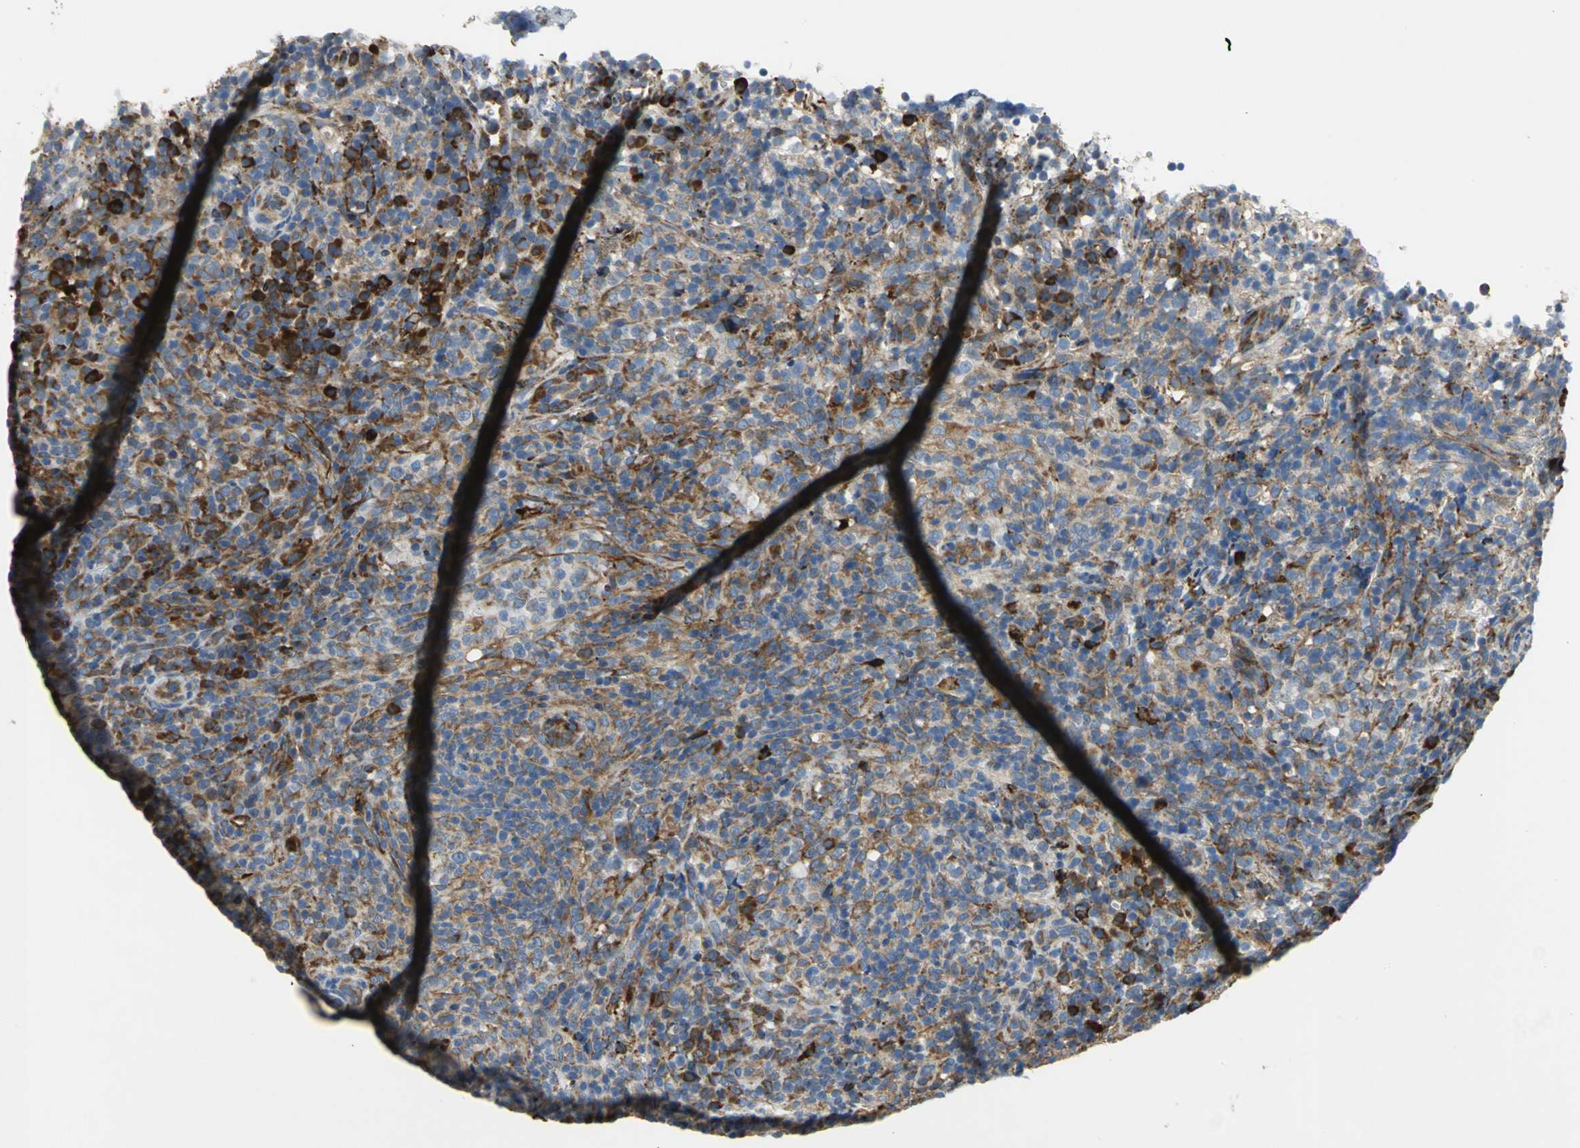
{"staining": {"intensity": "moderate", "quantity": ">75%", "location": "cytoplasmic/membranous"}, "tissue": "lymphoma", "cell_type": "Tumor cells", "image_type": "cancer", "snomed": [{"axis": "morphology", "description": "Malignant lymphoma, non-Hodgkin's type, High grade"}, {"axis": "topography", "description": "Lymph node"}], "caption": "Immunohistochemistry staining of lymphoma, which shows medium levels of moderate cytoplasmic/membranous staining in approximately >75% of tumor cells indicating moderate cytoplasmic/membranous protein positivity. The staining was performed using DAB (3,3'-diaminobenzidine) (brown) for protein detection and nuclei were counterstained in hematoxylin (blue).", "gene": "TULP4", "patient": {"sex": "female", "age": 76}}